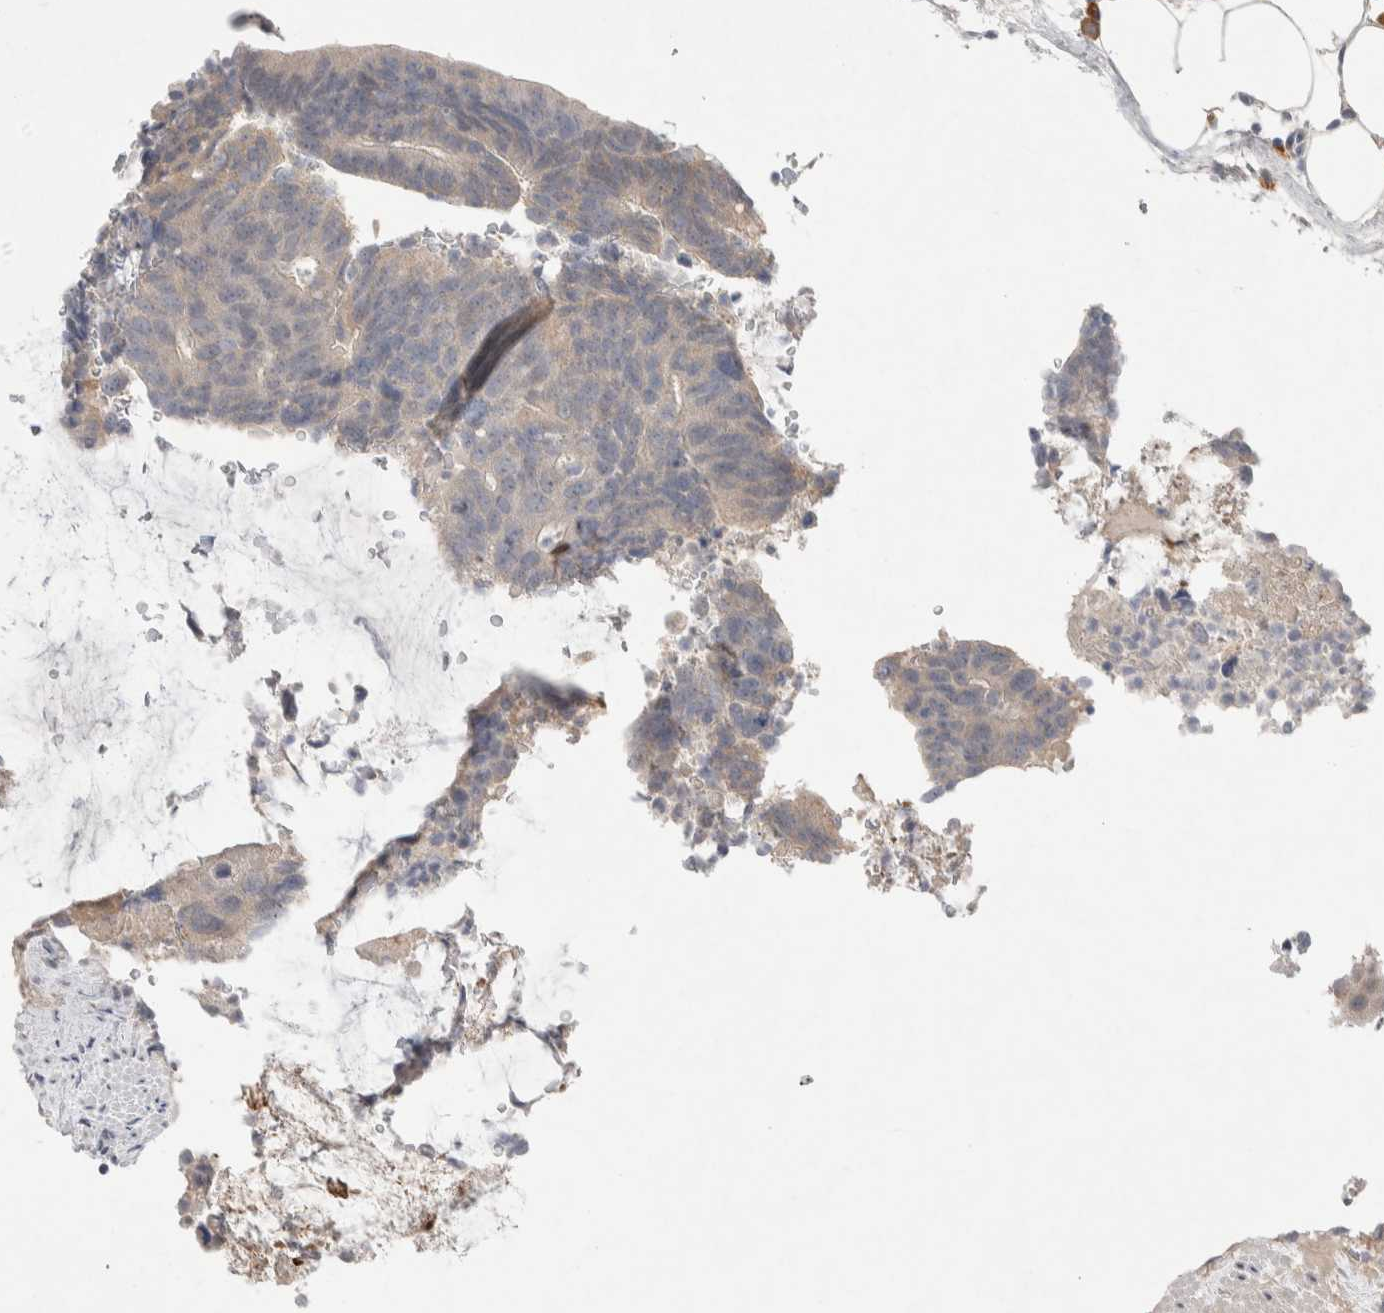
{"staining": {"intensity": "weak", "quantity": "<25%", "location": "cytoplasmic/membranous"}, "tissue": "colorectal cancer", "cell_type": "Tumor cells", "image_type": "cancer", "snomed": [{"axis": "morphology", "description": "Adenocarcinoma, NOS"}, {"axis": "topography", "description": "Colon"}], "caption": "The histopathology image demonstrates no staining of tumor cells in colorectal cancer (adenocarcinoma).", "gene": "CMTM4", "patient": {"sex": "male", "age": 56}}